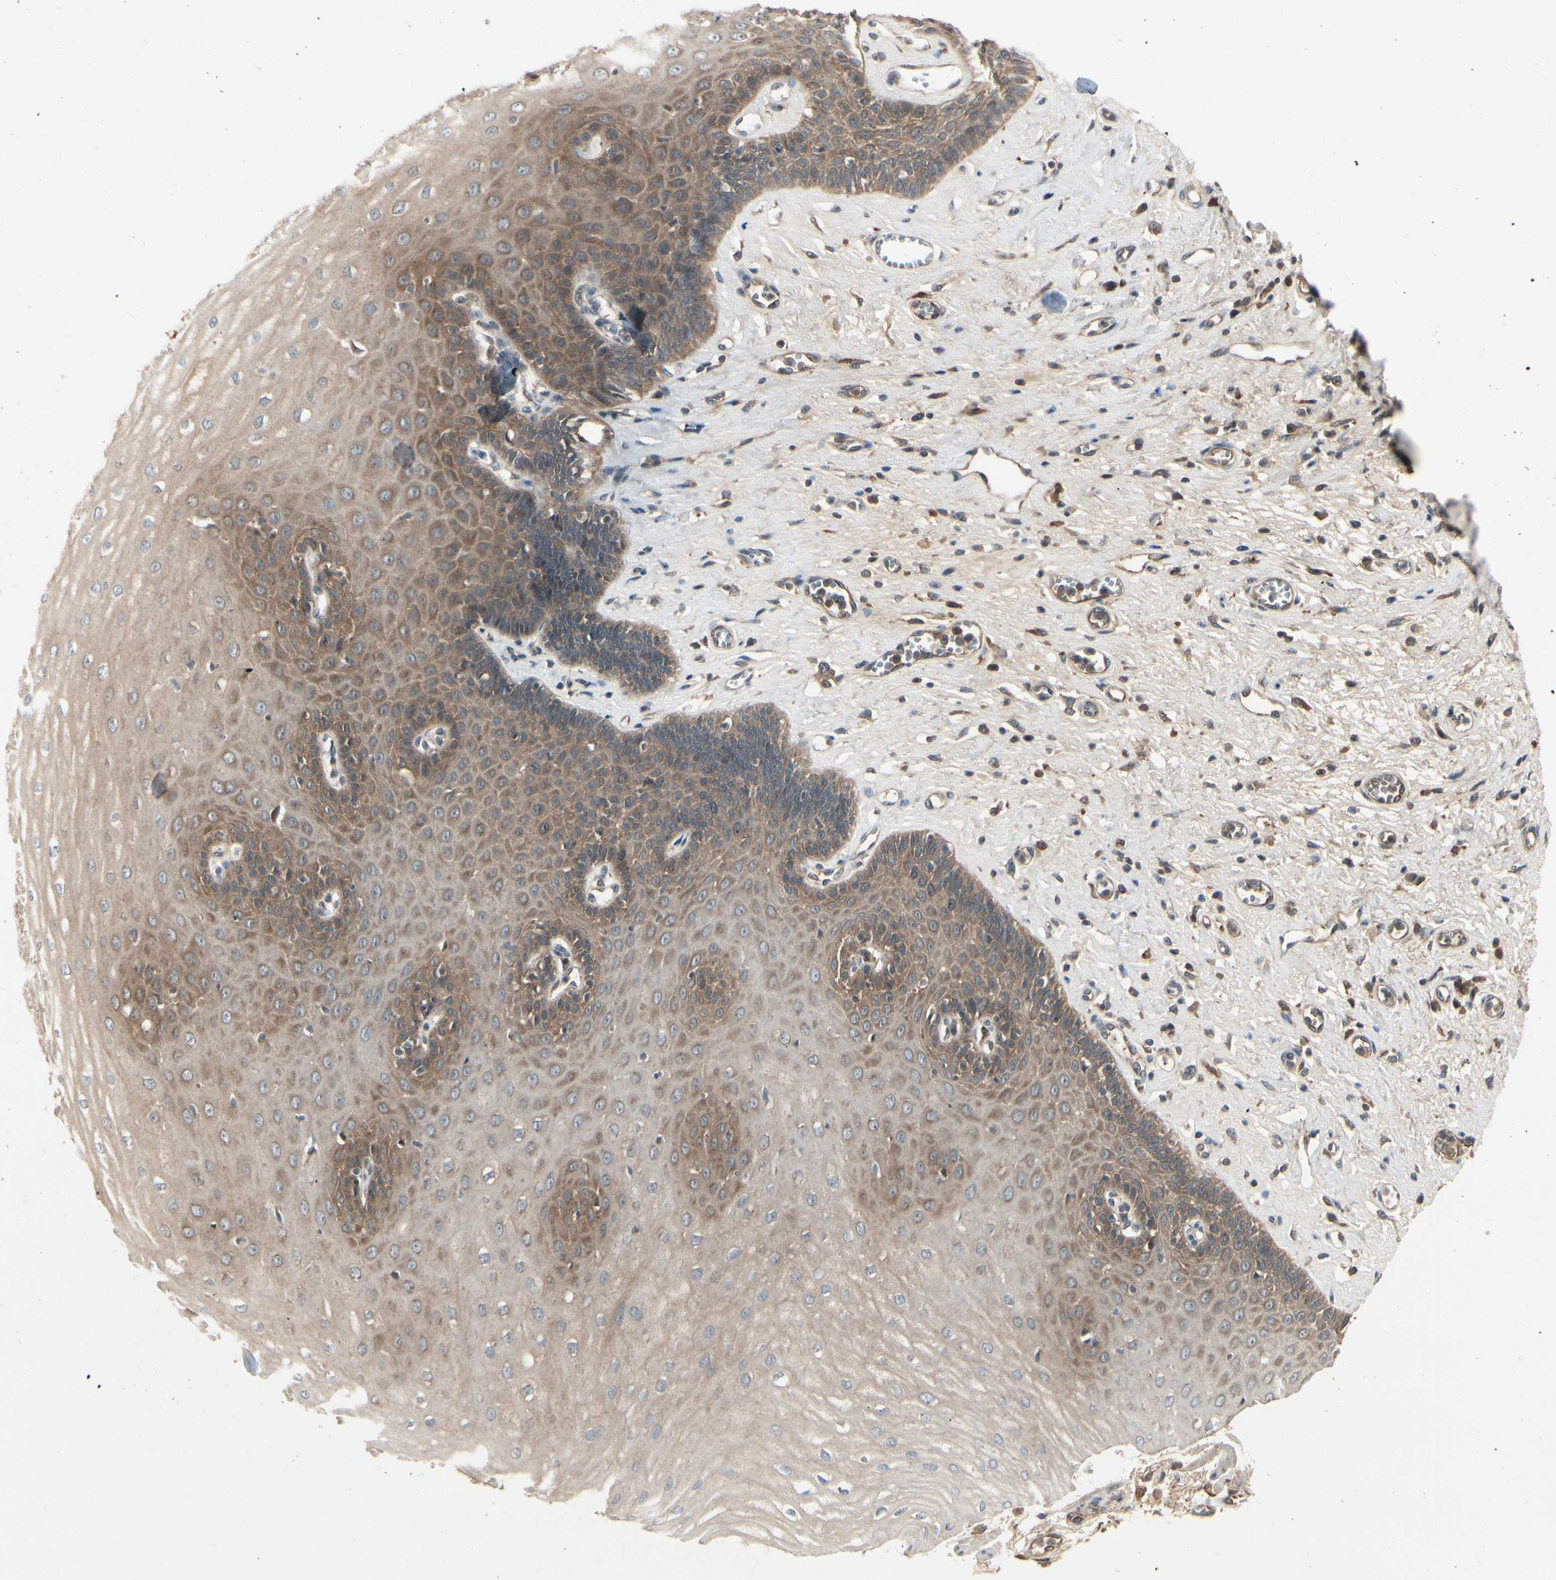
{"staining": {"intensity": "moderate", "quantity": ">75%", "location": "cytoplasmic/membranous"}, "tissue": "esophagus", "cell_type": "Squamous epithelial cells", "image_type": "normal", "snomed": [{"axis": "morphology", "description": "Normal tissue, NOS"}, {"axis": "morphology", "description": "Squamous cell carcinoma, NOS"}, {"axis": "topography", "description": "Esophagus"}], "caption": "This histopathology image displays IHC staining of normal human esophagus, with medium moderate cytoplasmic/membranous staining in approximately >75% of squamous epithelial cells.", "gene": "RNF14", "patient": {"sex": "male", "age": 65}}